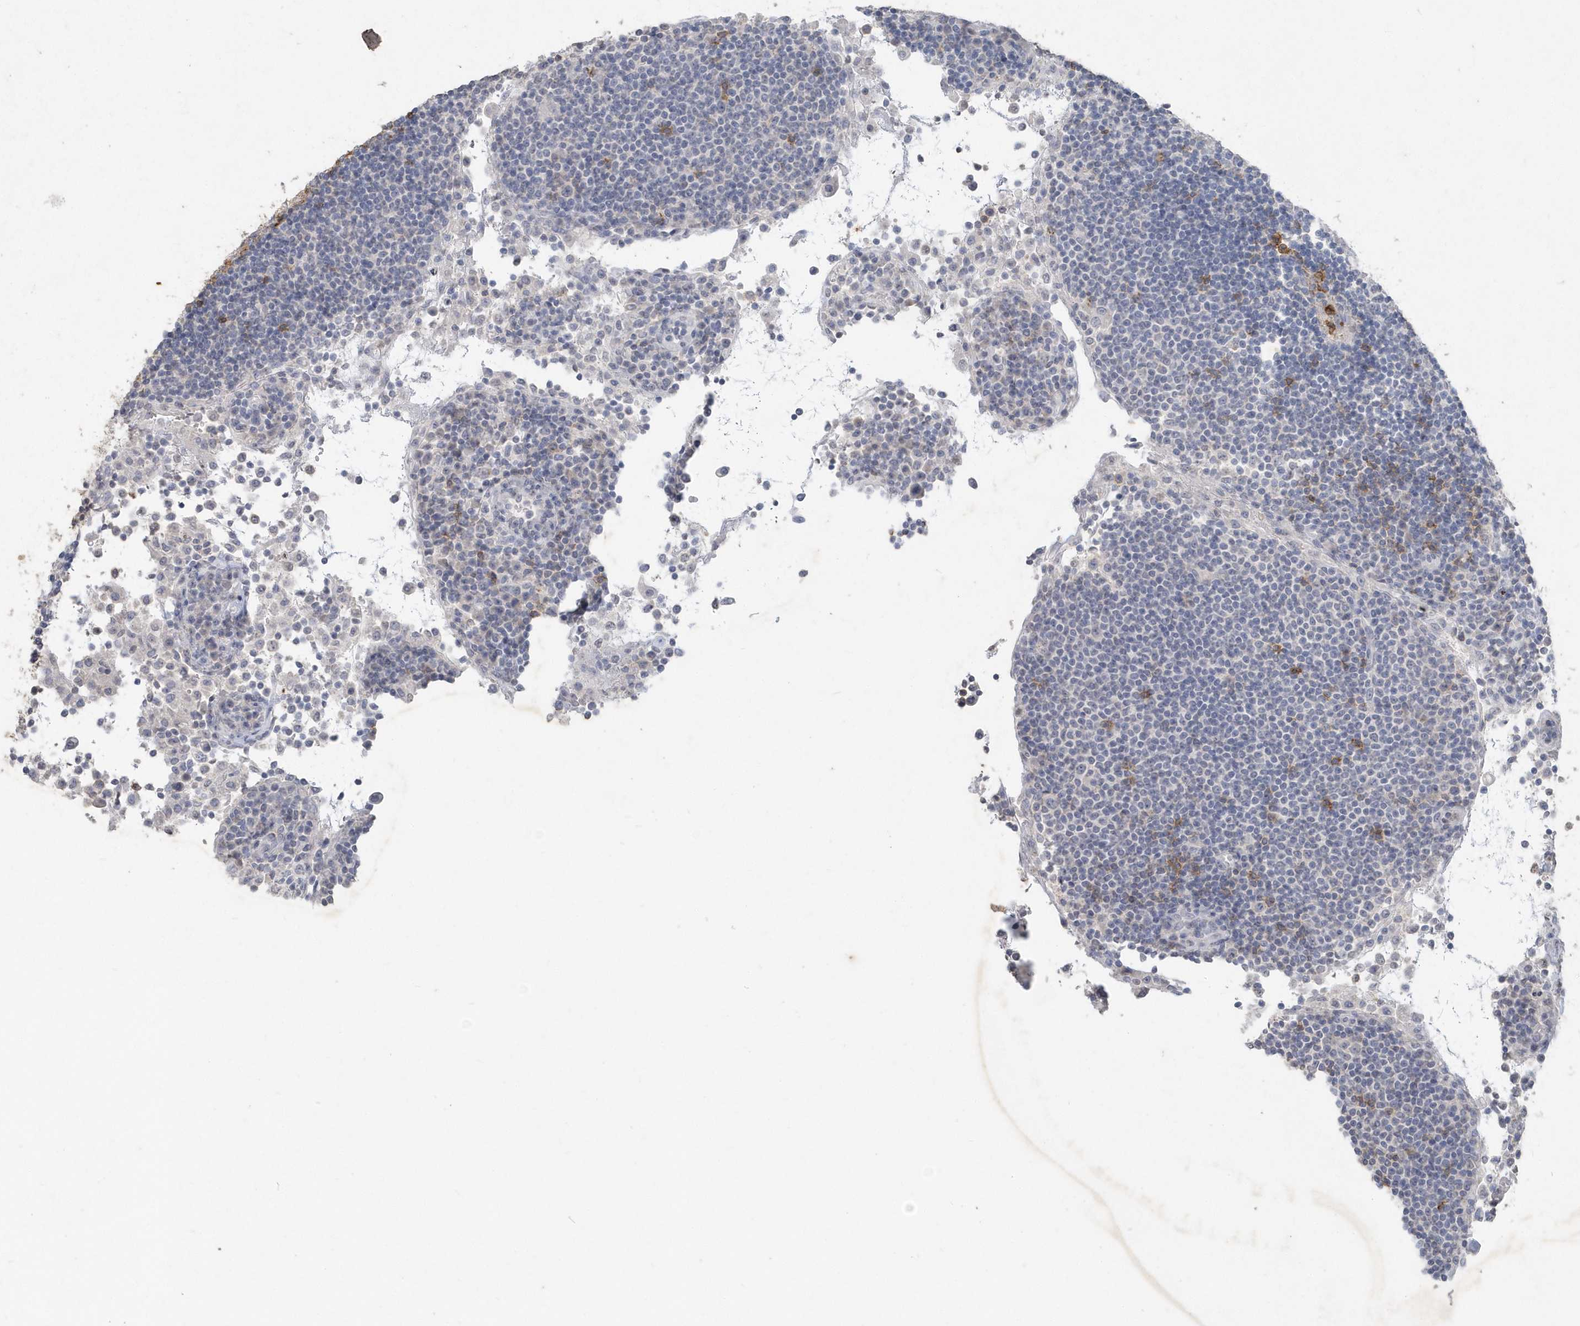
{"staining": {"intensity": "moderate", "quantity": "<25%", "location": "cytoplasmic/membranous"}, "tissue": "lymph node", "cell_type": "Germinal center cells", "image_type": "normal", "snomed": [{"axis": "morphology", "description": "Normal tissue, NOS"}, {"axis": "topography", "description": "Lymph node"}], "caption": "Moderate cytoplasmic/membranous positivity is seen in approximately <25% of germinal center cells in benign lymph node.", "gene": "PDCD1", "patient": {"sex": "female", "age": 53}}